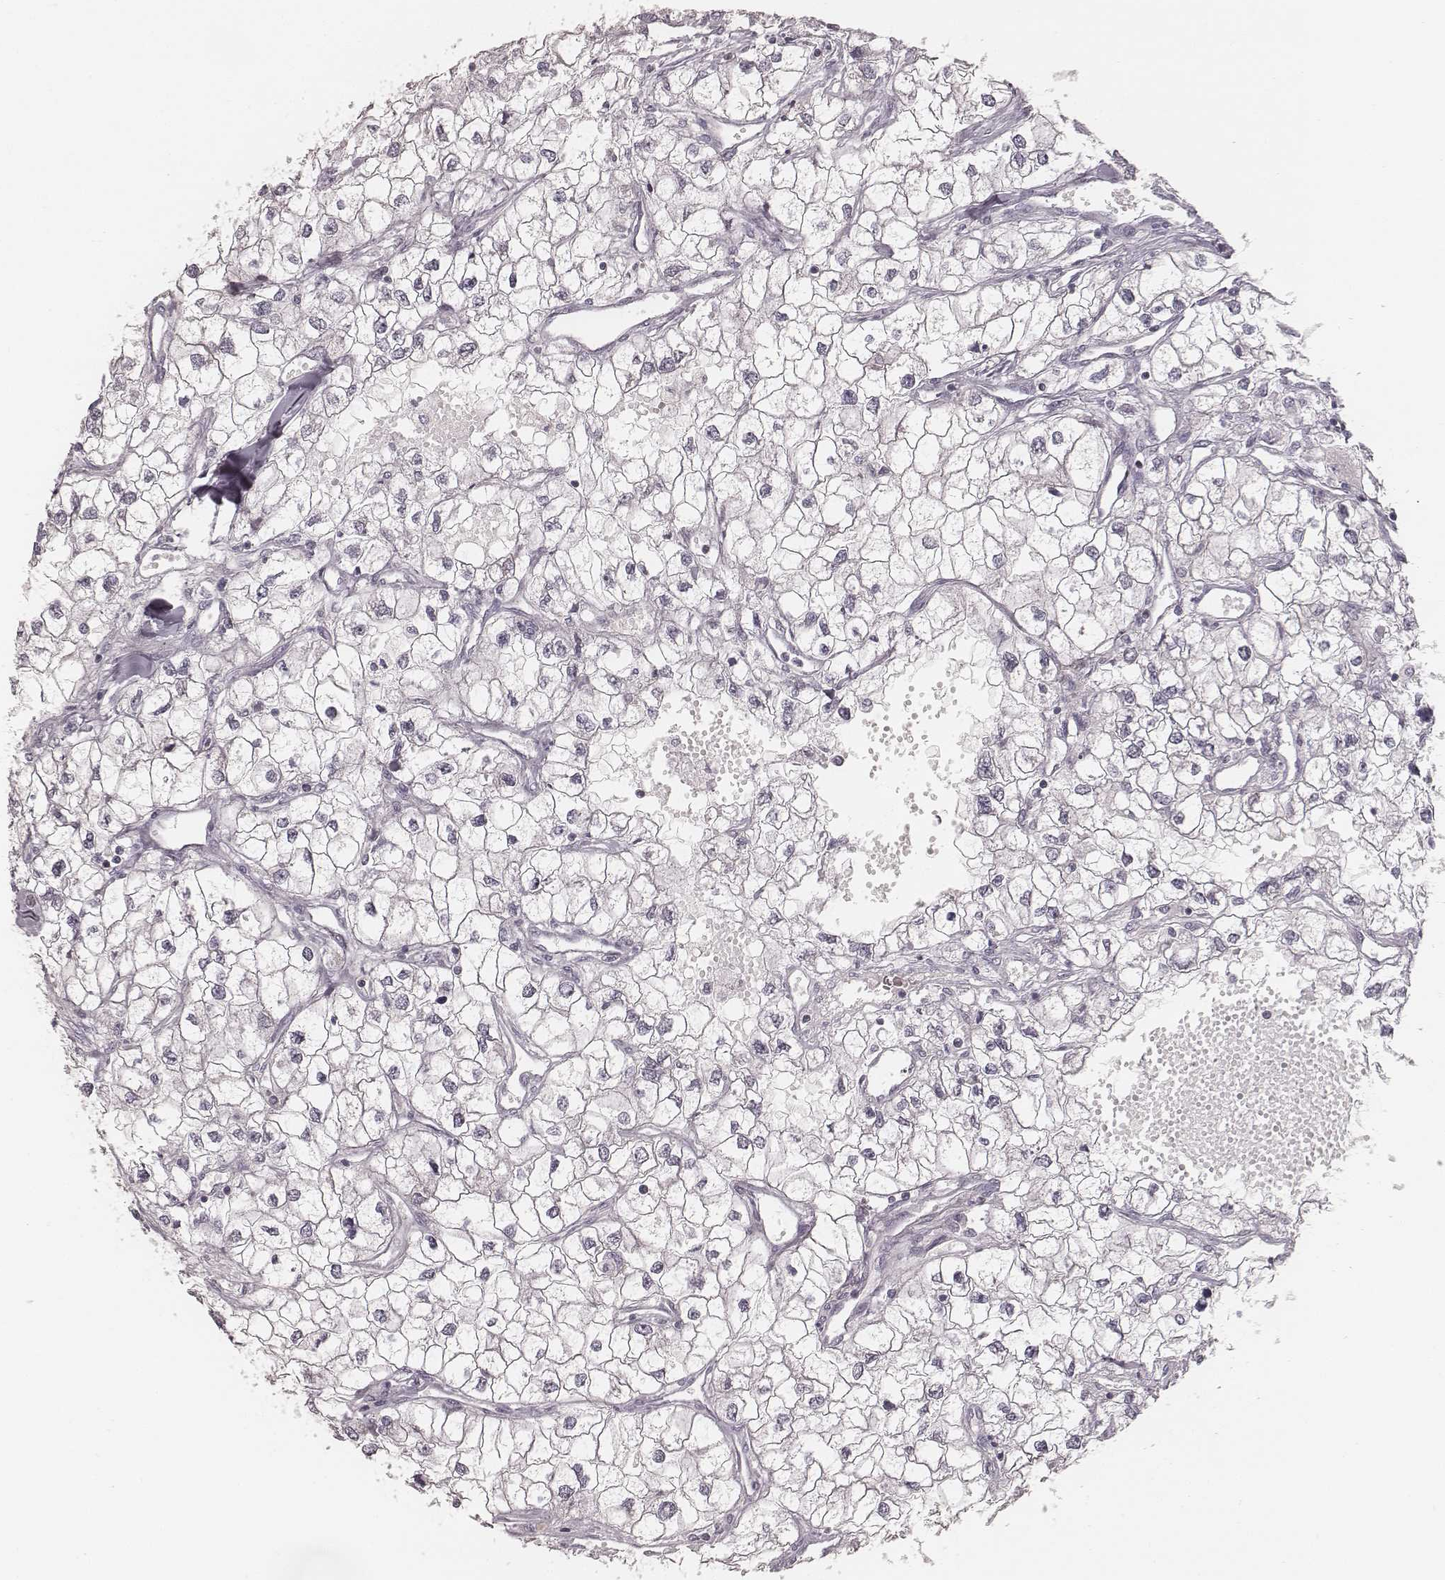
{"staining": {"intensity": "negative", "quantity": "none", "location": "none"}, "tissue": "renal cancer", "cell_type": "Tumor cells", "image_type": "cancer", "snomed": [{"axis": "morphology", "description": "Adenocarcinoma, NOS"}, {"axis": "topography", "description": "Kidney"}], "caption": "Immunohistochemistry (IHC) image of neoplastic tissue: human renal adenocarcinoma stained with DAB (3,3'-diaminobenzidine) reveals no significant protein staining in tumor cells.", "gene": "ACACB", "patient": {"sex": "male", "age": 59}}